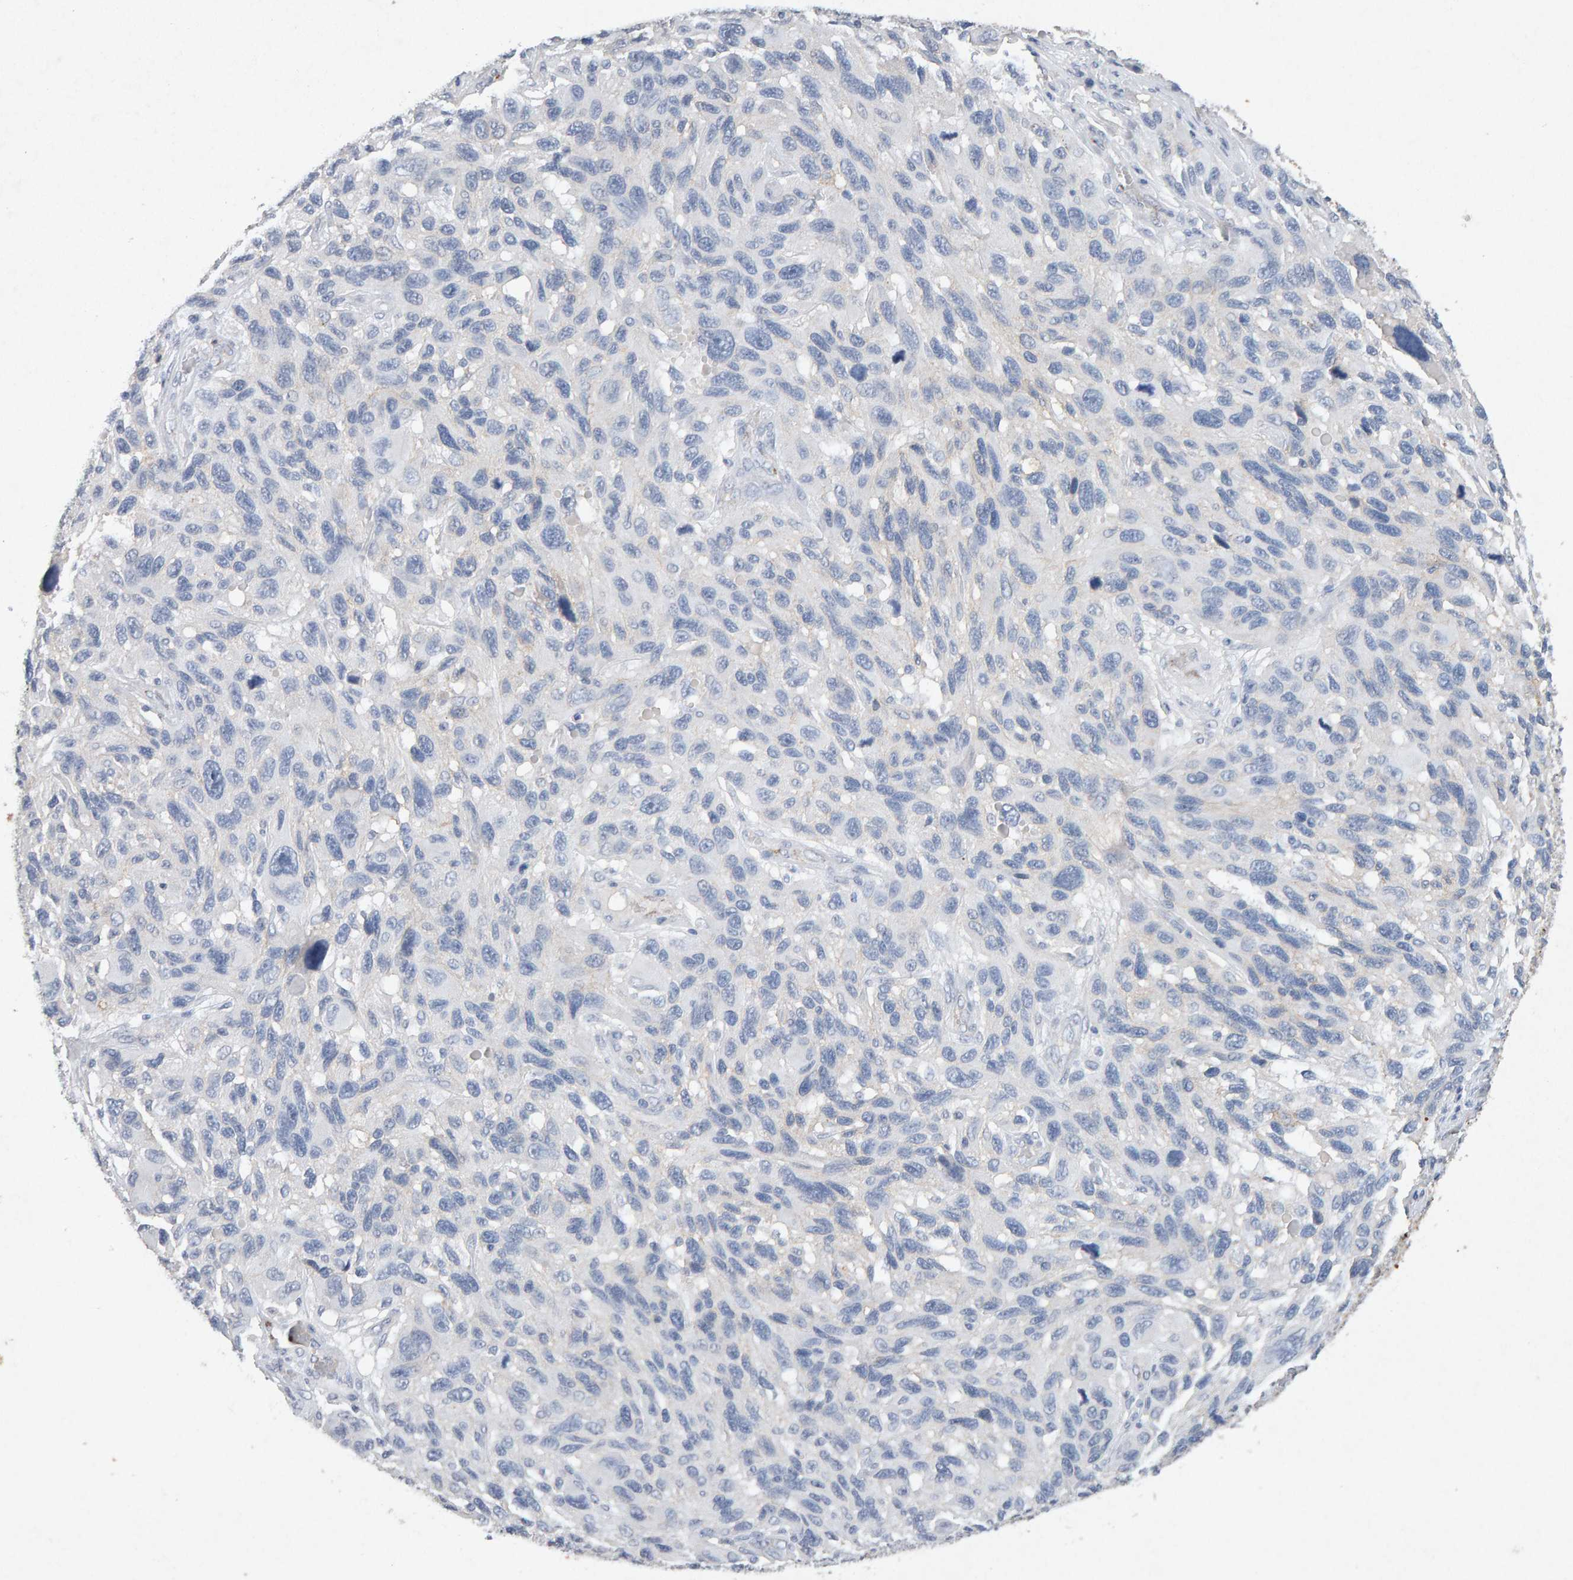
{"staining": {"intensity": "negative", "quantity": "none", "location": "none"}, "tissue": "melanoma", "cell_type": "Tumor cells", "image_type": "cancer", "snomed": [{"axis": "morphology", "description": "Malignant melanoma, NOS"}, {"axis": "topography", "description": "Skin"}], "caption": "Immunohistochemistry histopathology image of neoplastic tissue: melanoma stained with DAB (3,3'-diaminobenzidine) exhibits no significant protein staining in tumor cells.", "gene": "PTPRM", "patient": {"sex": "male", "age": 53}}